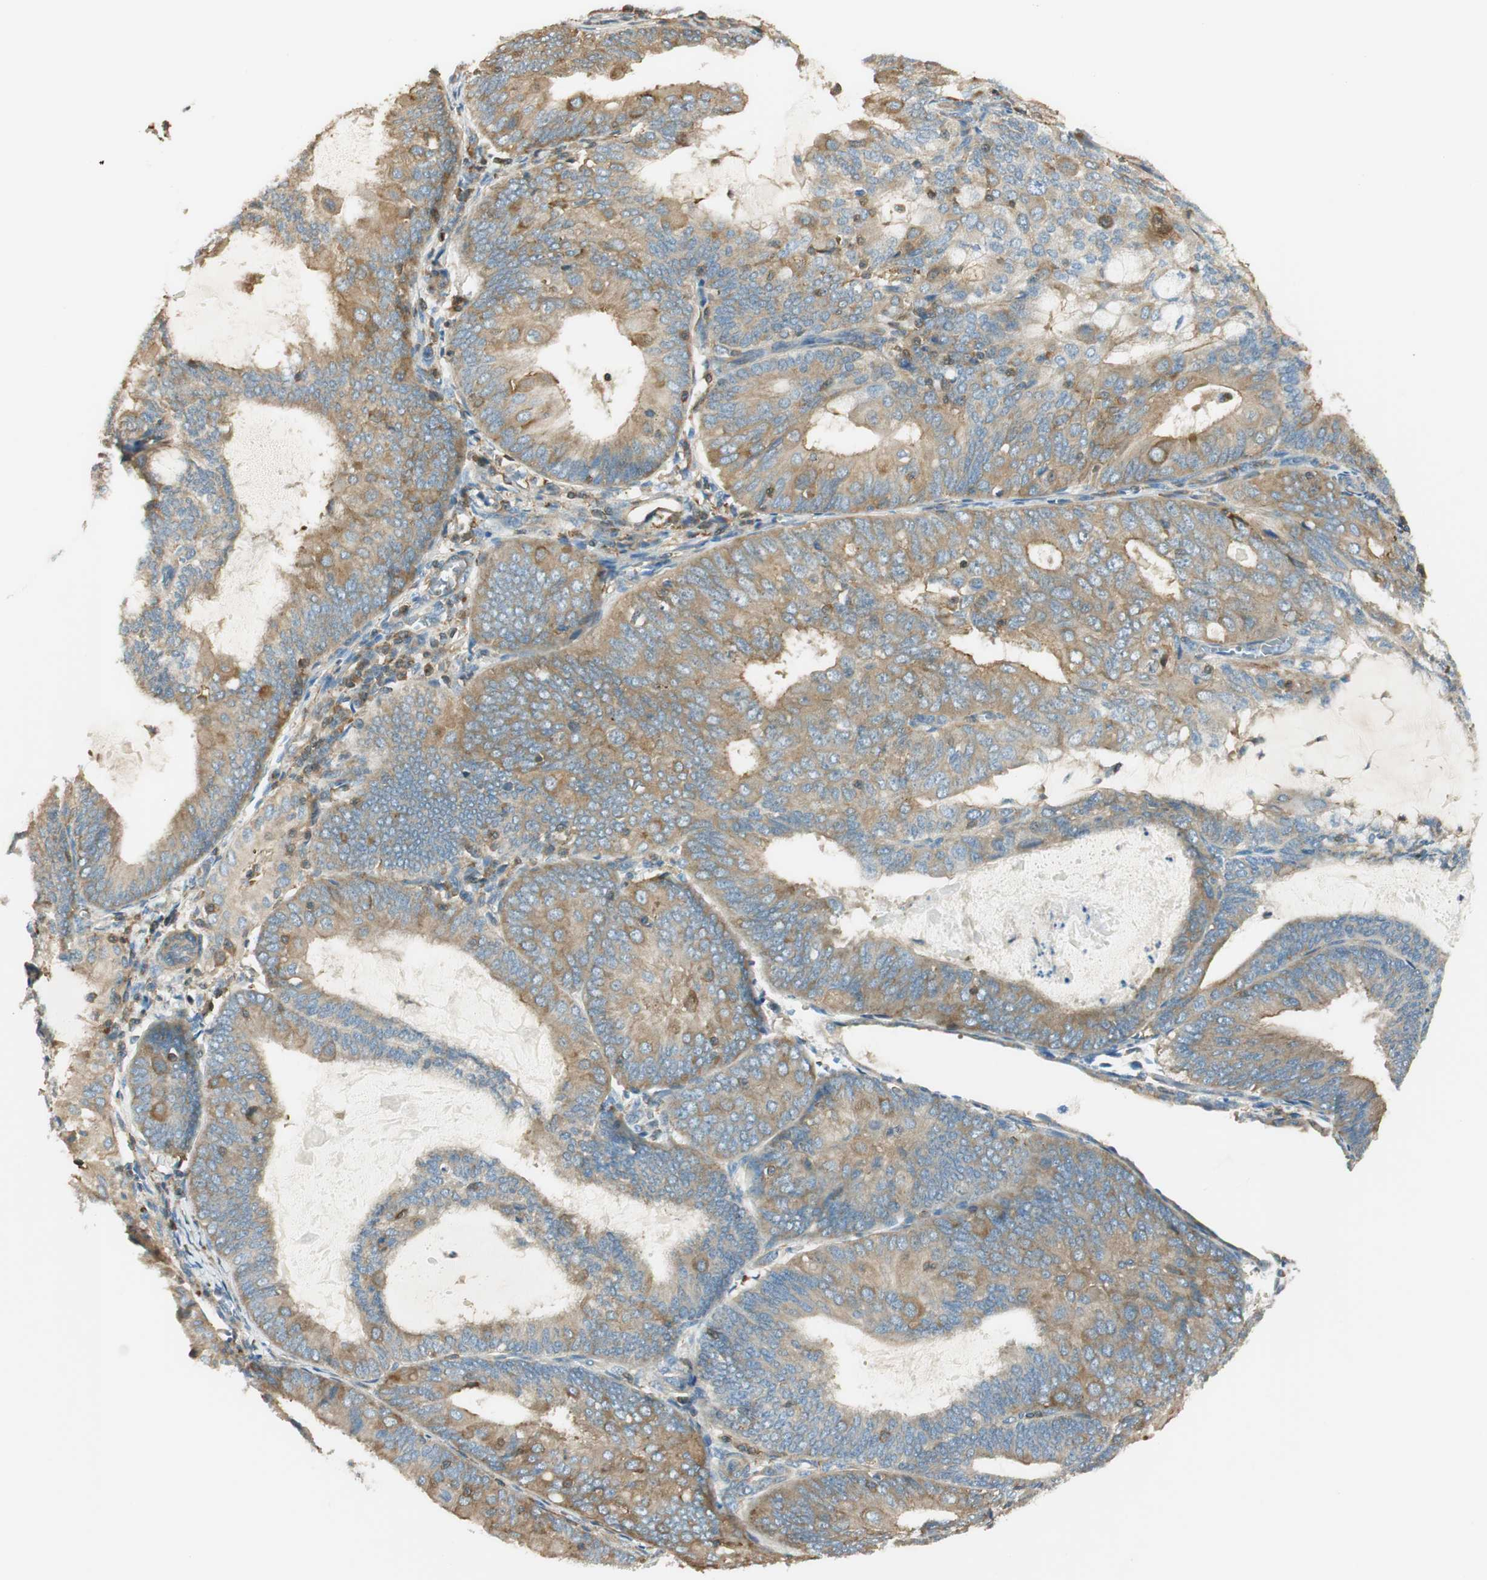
{"staining": {"intensity": "moderate", "quantity": ">75%", "location": "cytoplasmic/membranous"}, "tissue": "endometrial cancer", "cell_type": "Tumor cells", "image_type": "cancer", "snomed": [{"axis": "morphology", "description": "Adenocarcinoma, NOS"}, {"axis": "topography", "description": "Endometrium"}], "caption": "An image of adenocarcinoma (endometrial) stained for a protein displays moderate cytoplasmic/membranous brown staining in tumor cells. (Brightfield microscopy of DAB IHC at high magnification).", "gene": "PI4K2B", "patient": {"sex": "female", "age": 81}}